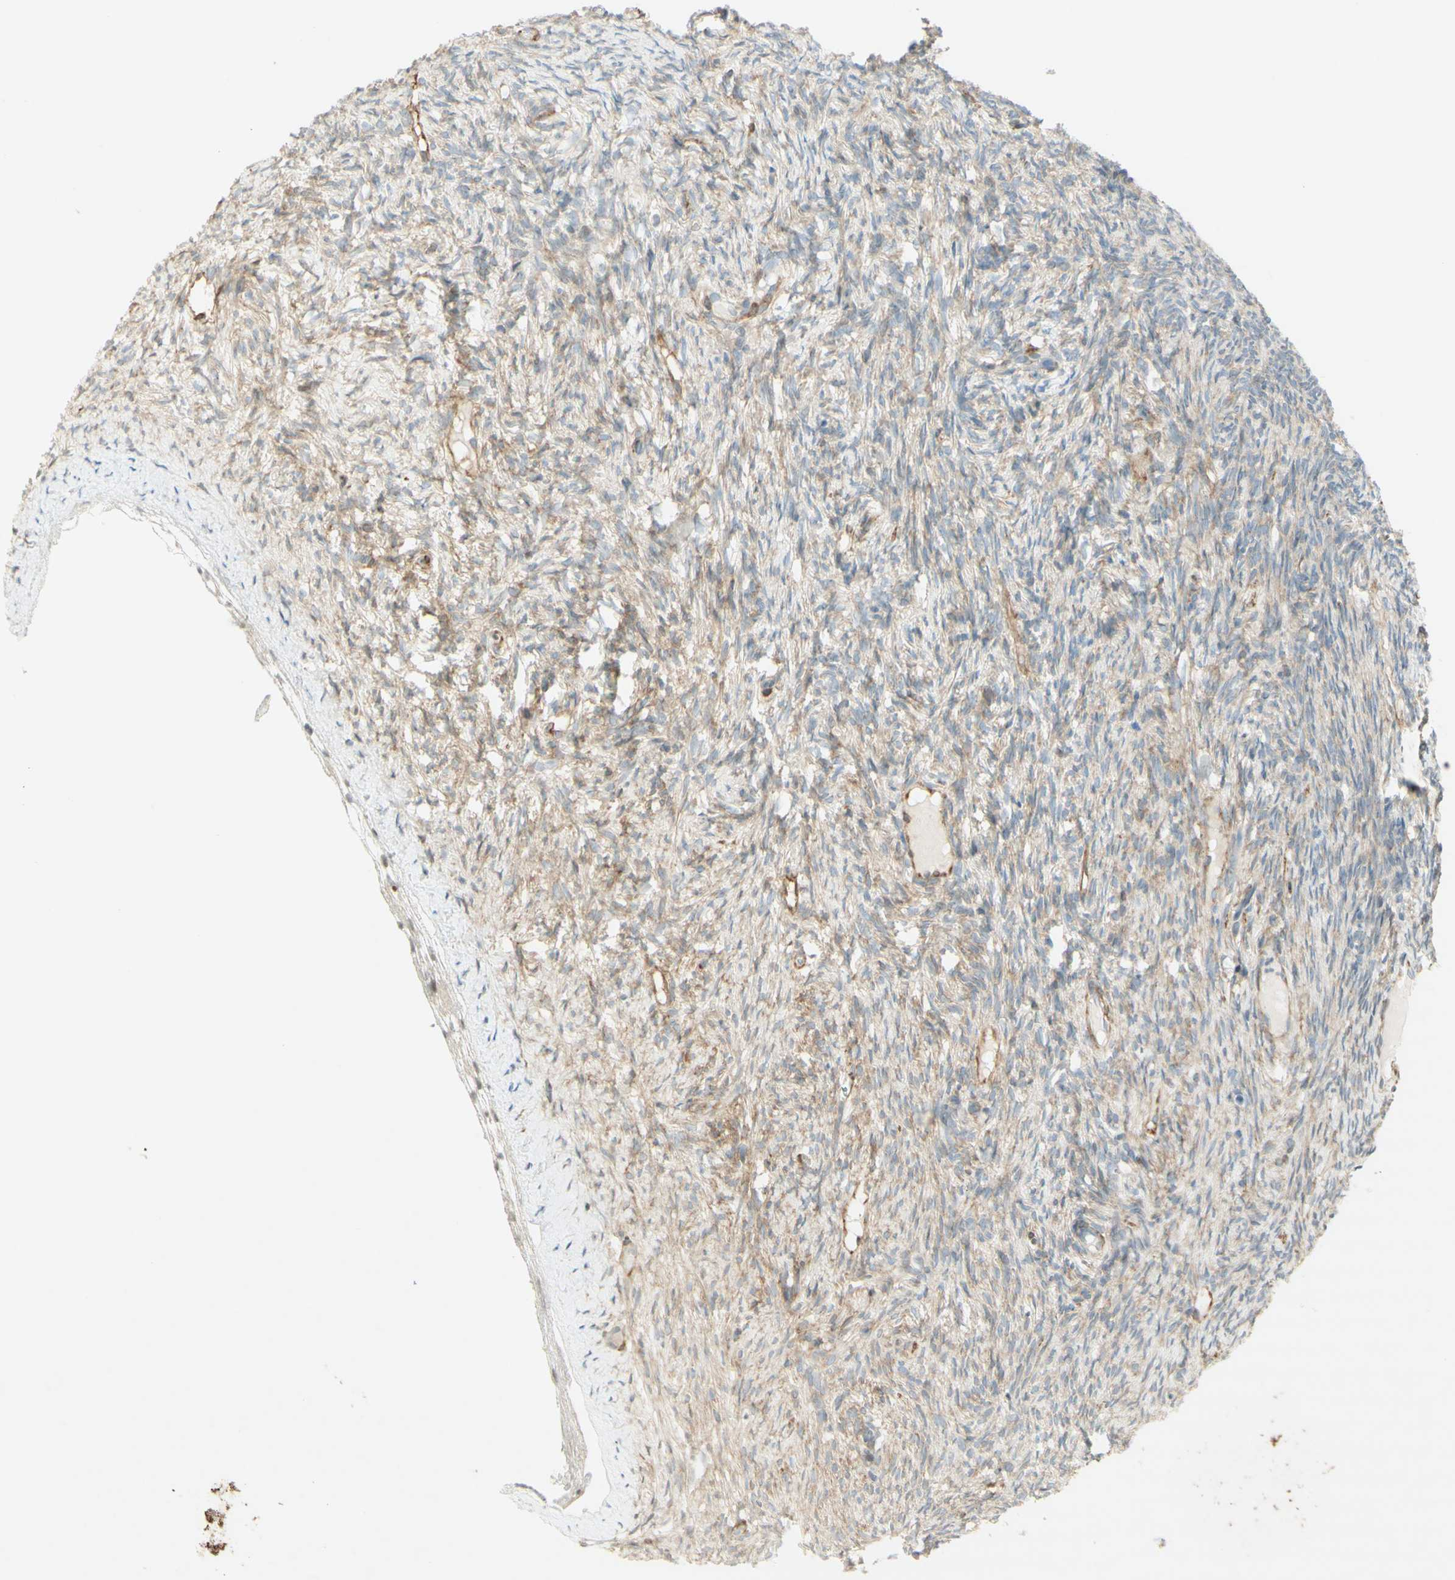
{"staining": {"intensity": "negative", "quantity": "none", "location": "none"}, "tissue": "ovary", "cell_type": "Follicle cells", "image_type": "normal", "snomed": [{"axis": "morphology", "description": "Normal tissue, NOS"}, {"axis": "topography", "description": "Ovary"}], "caption": "DAB immunohistochemical staining of unremarkable human ovary exhibits no significant staining in follicle cells.", "gene": "MAP1B", "patient": {"sex": "female", "age": 33}}